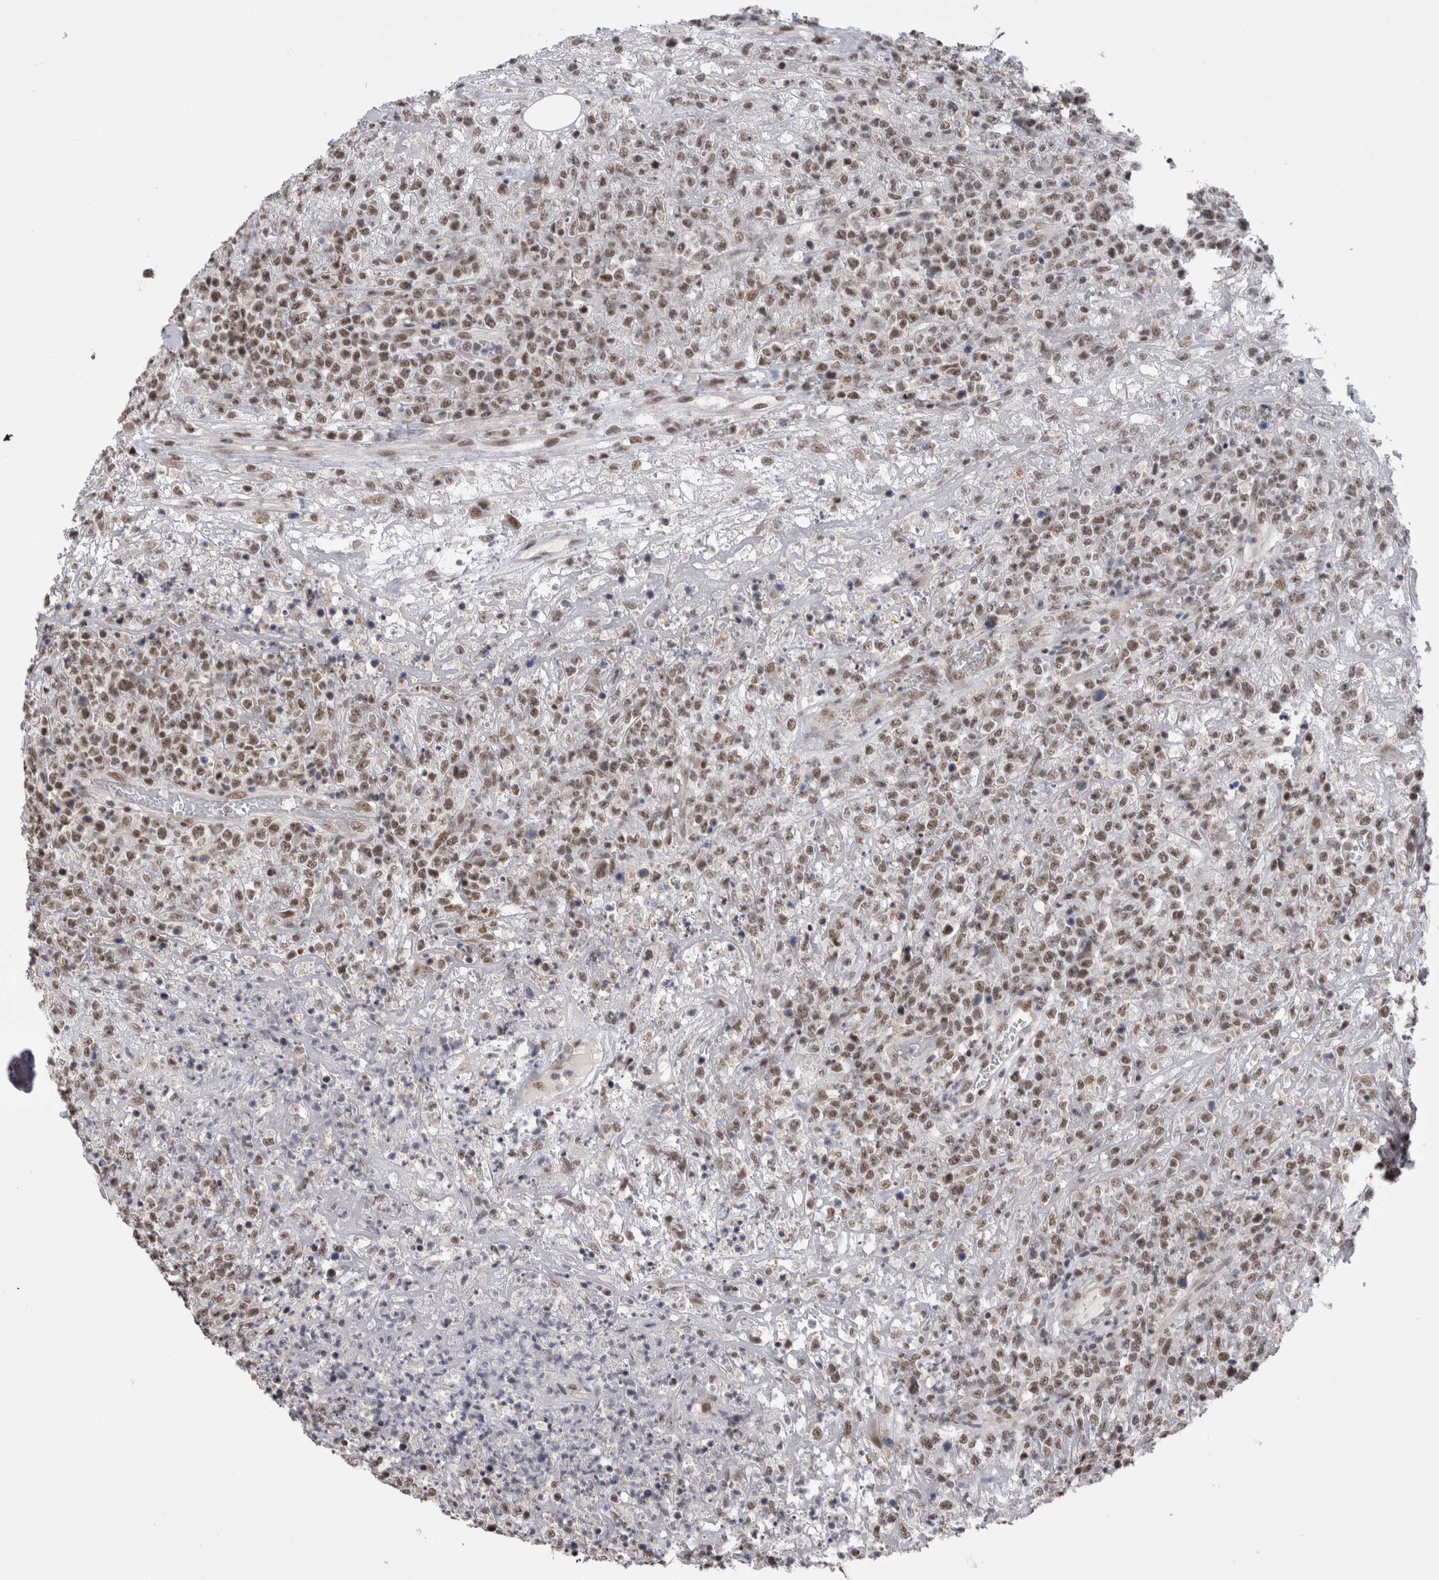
{"staining": {"intensity": "weak", "quantity": ">75%", "location": "nuclear"}, "tissue": "lymphoma", "cell_type": "Tumor cells", "image_type": "cancer", "snomed": [{"axis": "morphology", "description": "Malignant lymphoma, non-Hodgkin's type, High grade"}, {"axis": "topography", "description": "Colon"}], "caption": "Tumor cells reveal weak nuclear staining in about >75% of cells in lymphoma.", "gene": "CPSF2", "patient": {"sex": "female", "age": 53}}